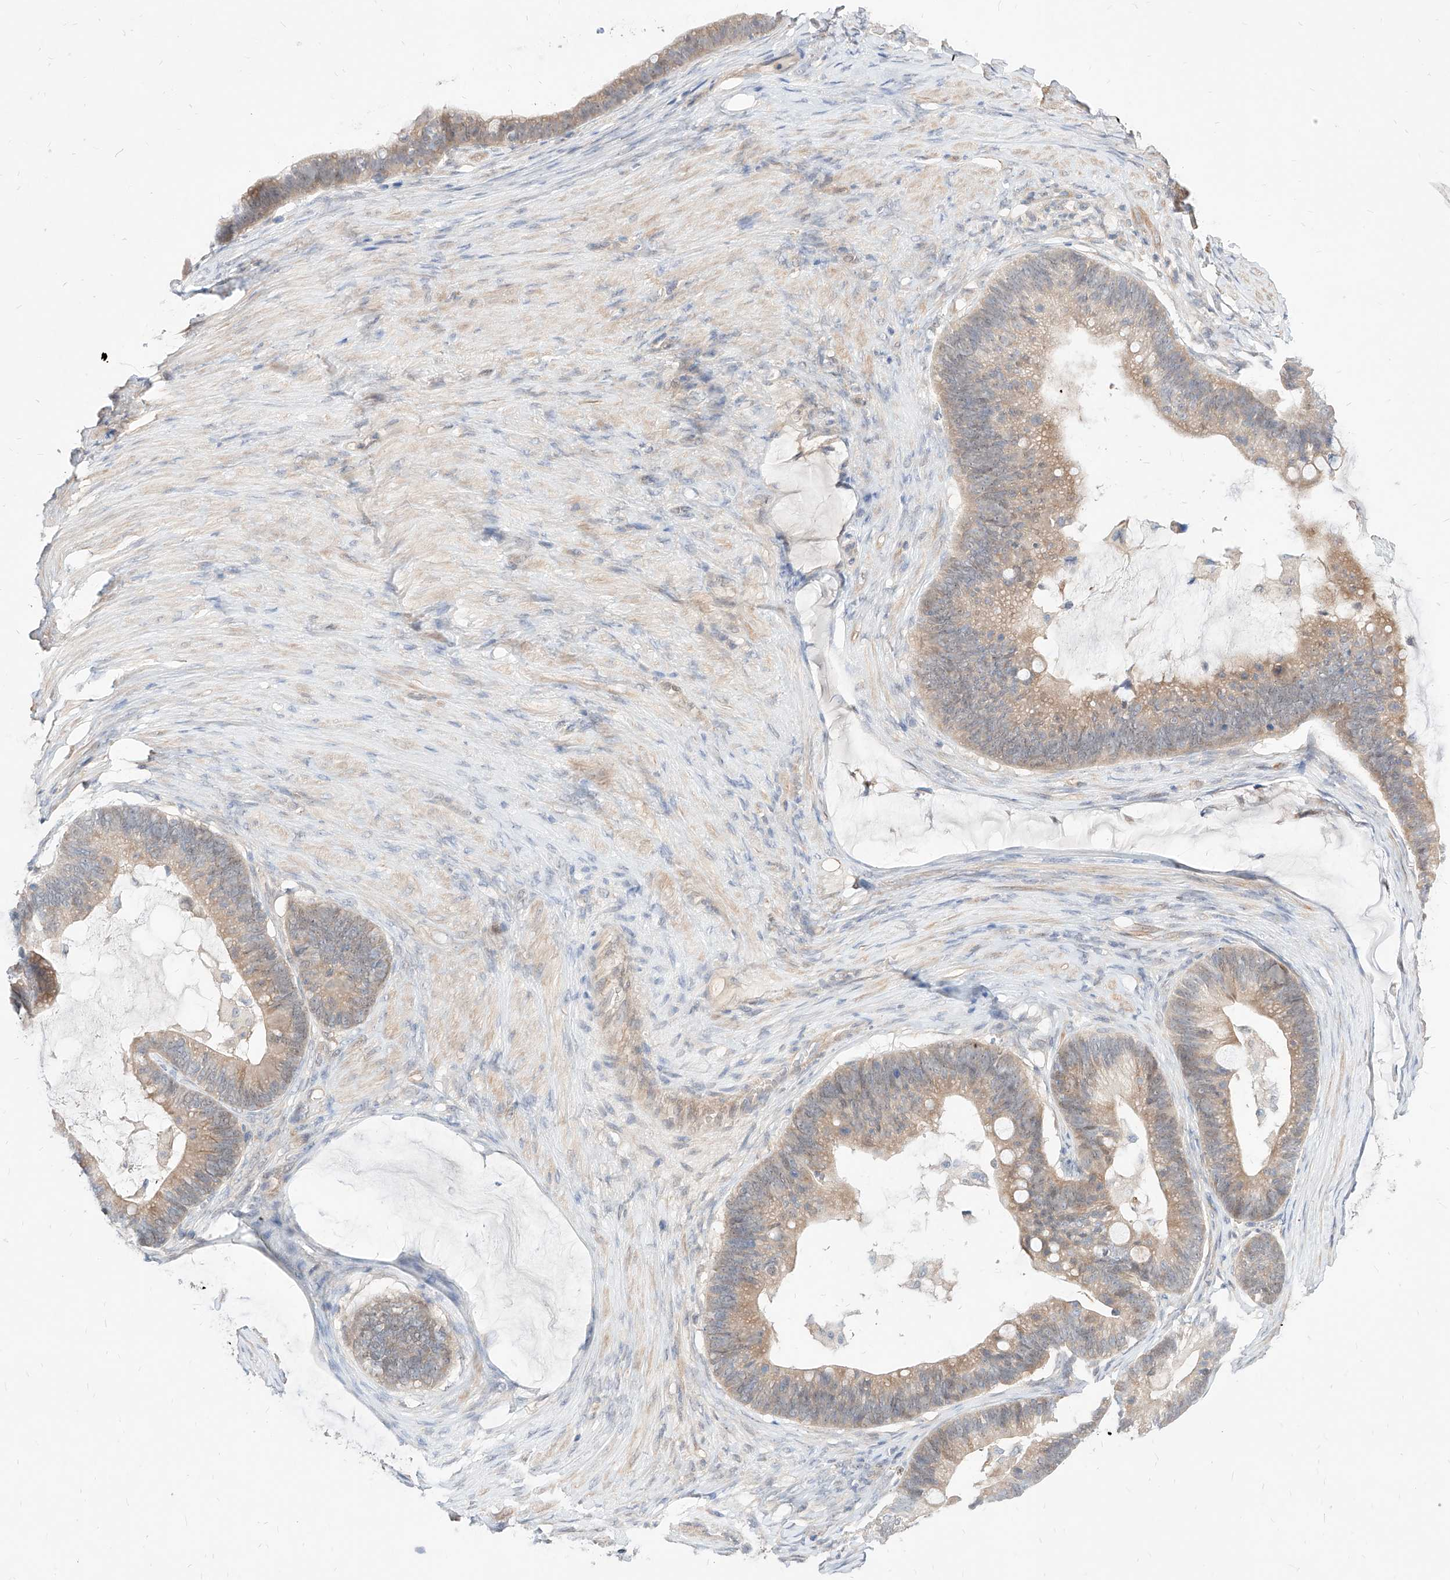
{"staining": {"intensity": "weak", "quantity": ">75%", "location": "cytoplasmic/membranous"}, "tissue": "ovarian cancer", "cell_type": "Tumor cells", "image_type": "cancer", "snomed": [{"axis": "morphology", "description": "Cystadenocarcinoma, mucinous, NOS"}, {"axis": "topography", "description": "Ovary"}], "caption": "DAB (3,3'-diaminobenzidine) immunohistochemical staining of human ovarian mucinous cystadenocarcinoma shows weak cytoplasmic/membranous protein positivity in about >75% of tumor cells. (brown staining indicates protein expression, while blue staining denotes nuclei).", "gene": "TSNAX", "patient": {"sex": "female", "age": 61}}